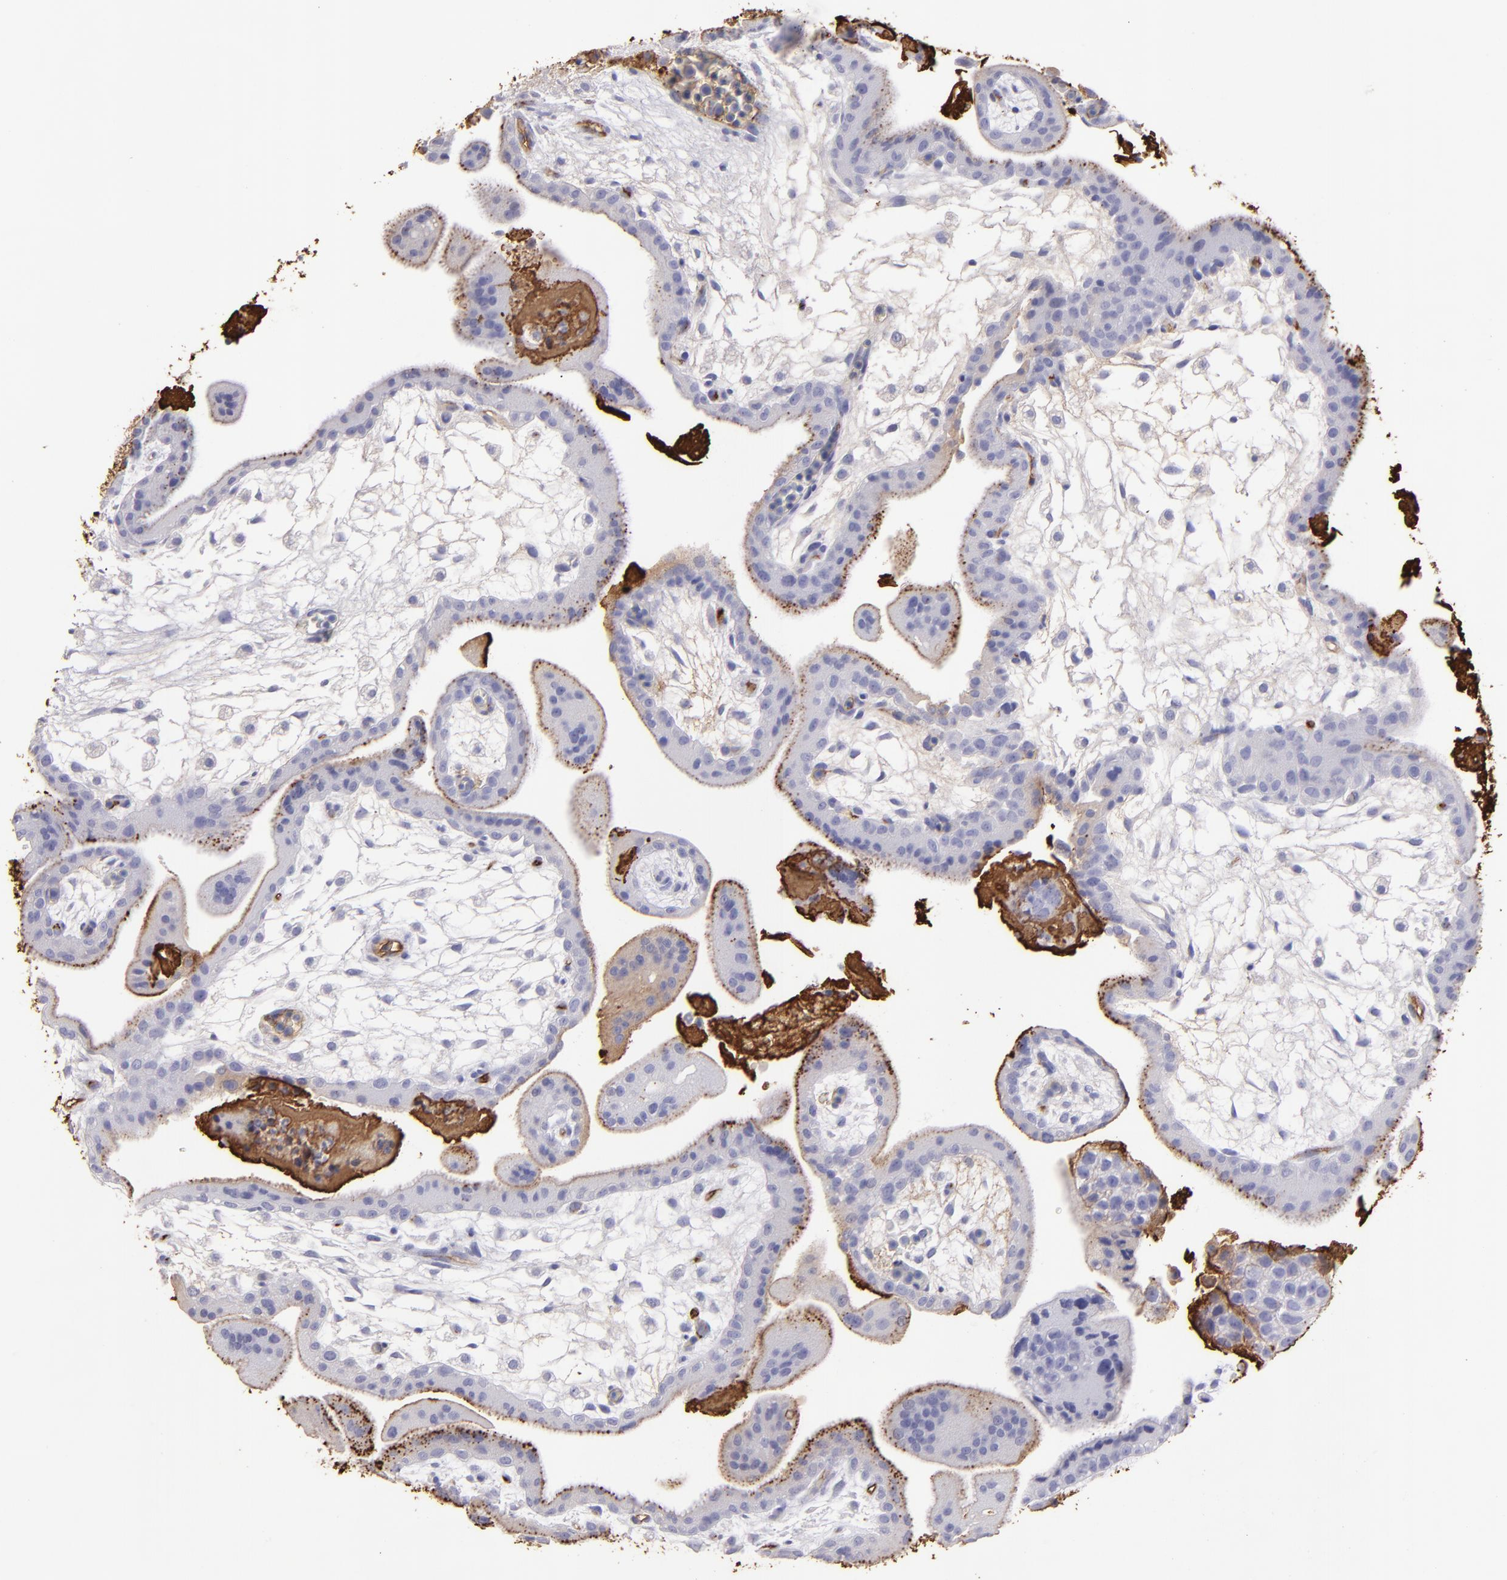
{"staining": {"intensity": "negative", "quantity": "none", "location": "none"}, "tissue": "placenta", "cell_type": "Decidual cells", "image_type": "normal", "snomed": [{"axis": "morphology", "description": "Normal tissue, NOS"}, {"axis": "topography", "description": "Placenta"}], "caption": "Immunohistochemical staining of benign human placenta shows no significant positivity in decidual cells.", "gene": "FGB", "patient": {"sex": "female", "age": 35}}